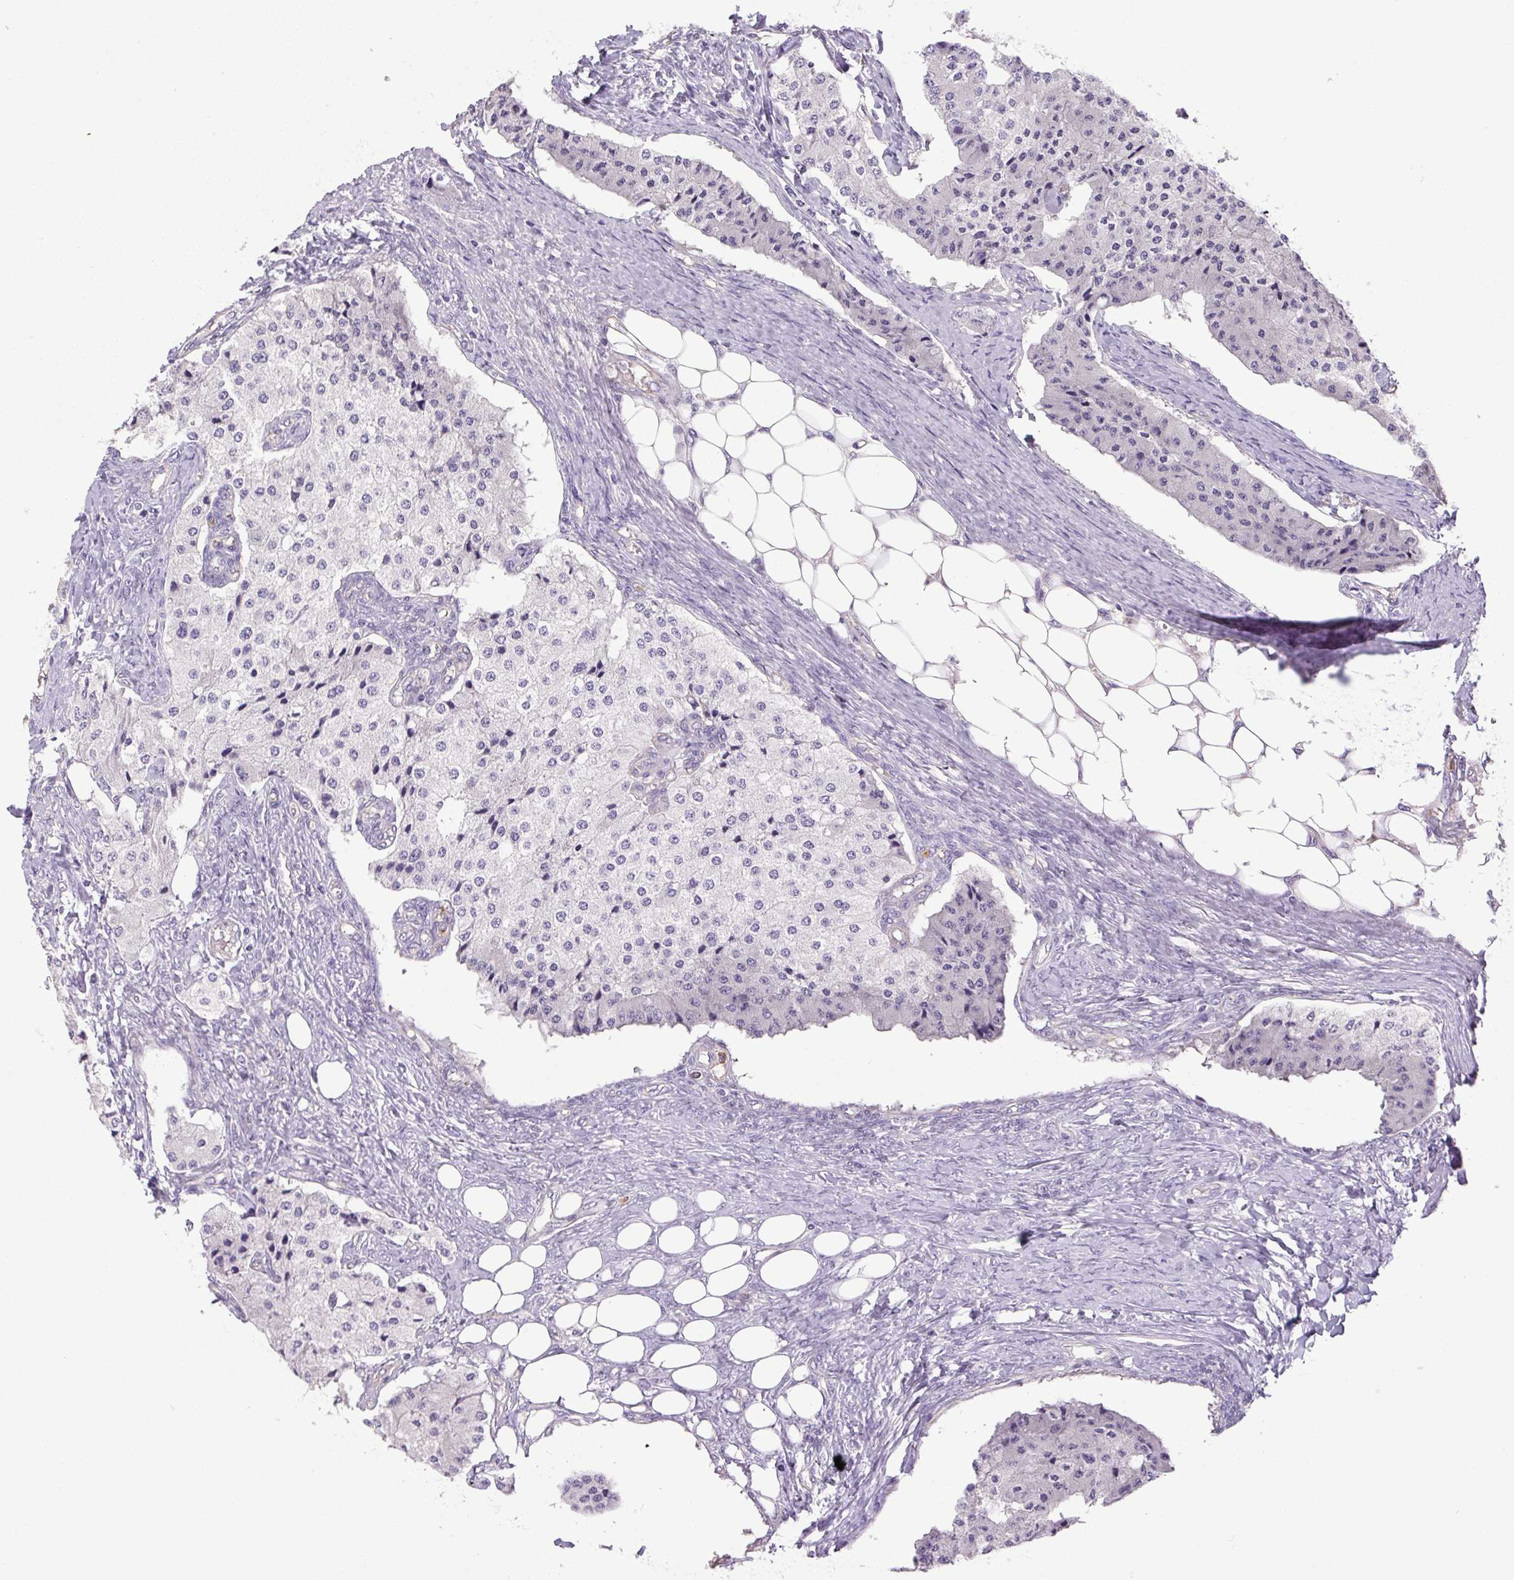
{"staining": {"intensity": "negative", "quantity": "none", "location": "none"}, "tissue": "carcinoid", "cell_type": "Tumor cells", "image_type": "cancer", "snomed": [{"axis": "morphology", "description": "Carcinoid, malignant, NOS"}, {"axis": "topography", "description": "Colon"}], "caption": "IHC image of neoplastic tissue: carcinoid stained with DAB demonstrates no significant protein expression in tumor cells.", "gene": "KIFC1", "patient": {"sex": "female", "age": 52}}